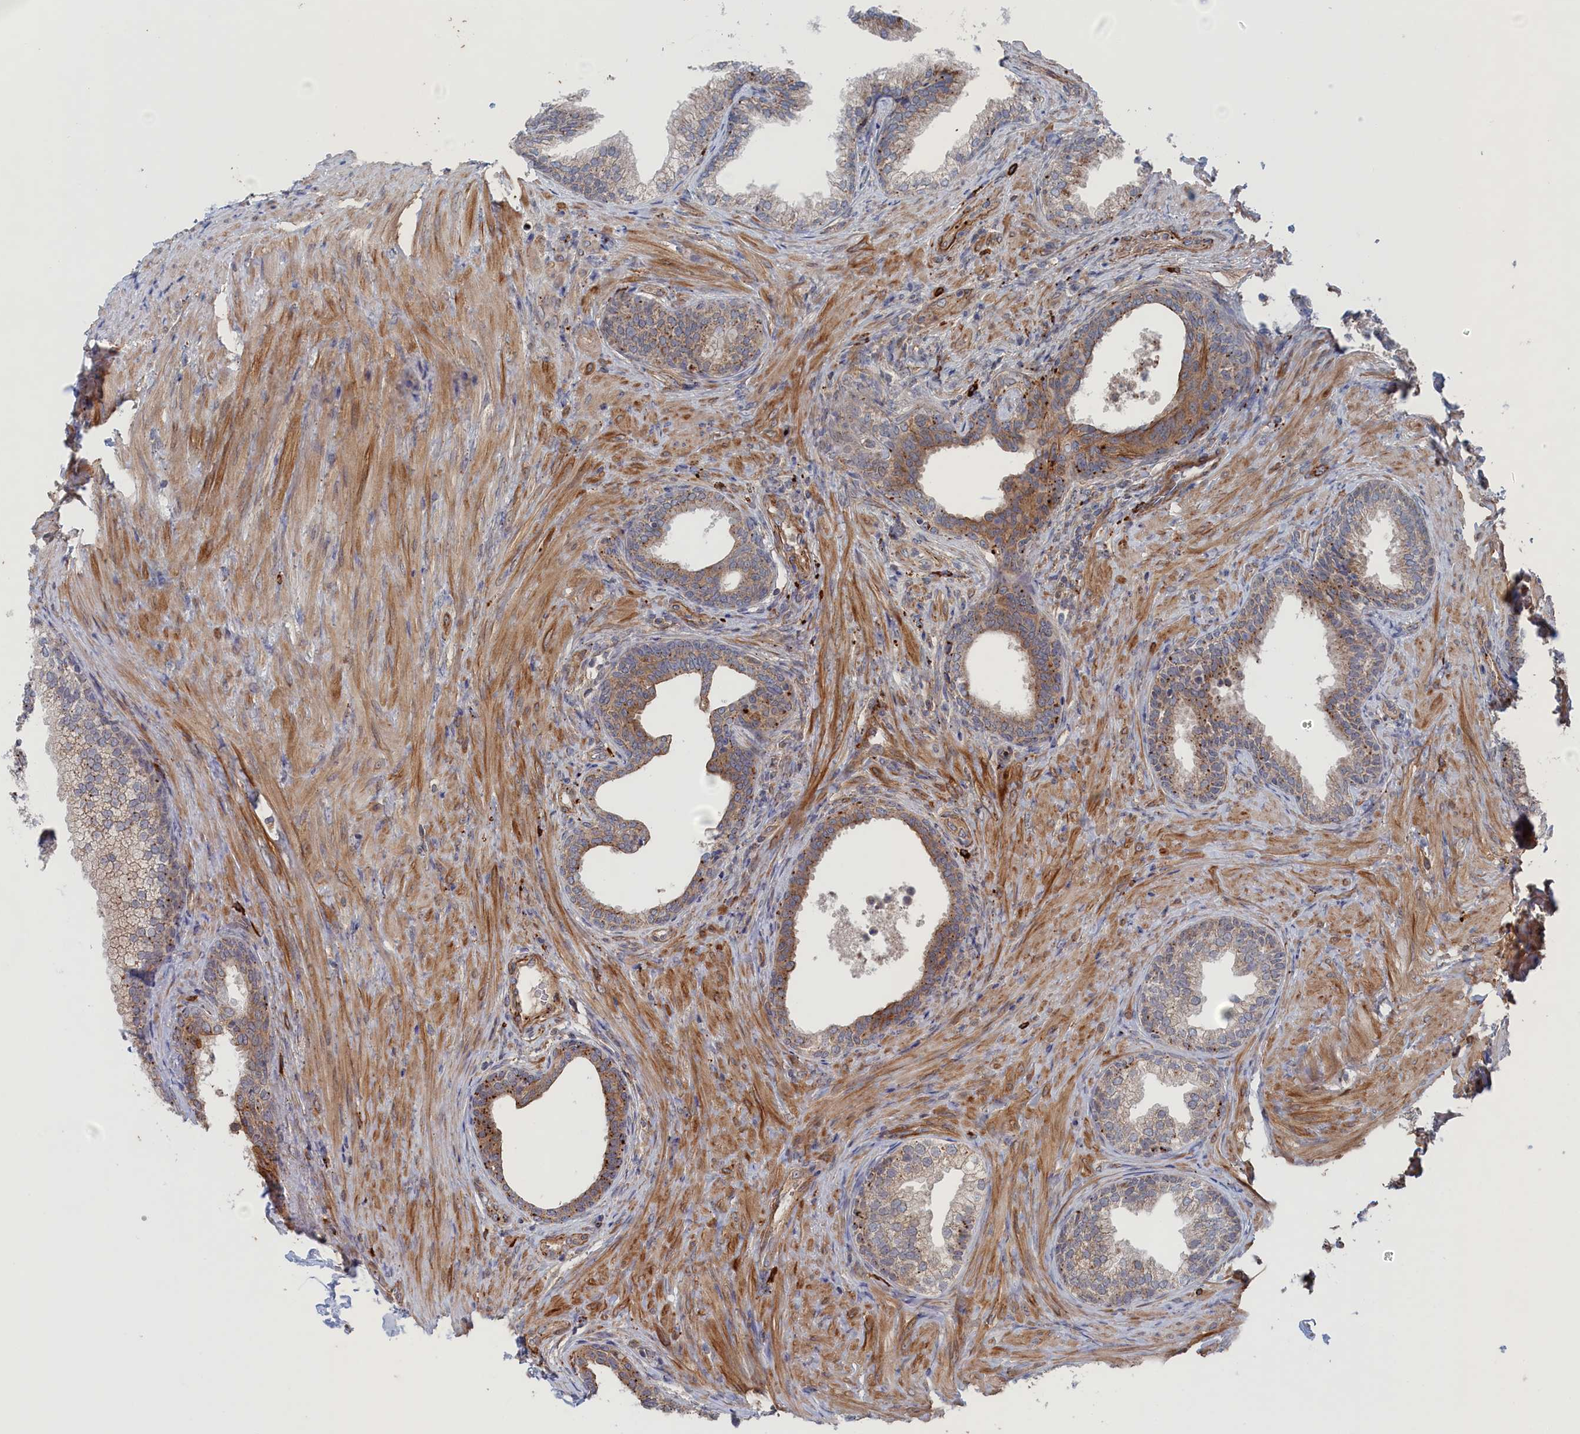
{"staining": {"intensity": "moderate", "quantity": ">75%", "location": "cytoplasmic/membranous"}, "tissue": "prostate", "cell_type": "Glandular cells", "image_type": "normal", "snomed": [{"axis": "morphology", "description": "Normal tissue, NOS"}, {"axis": "topography", "description": "Prostate"}], "caption": "IHC image of normal human prostate stained for a protein (brown), which reveals medium levels of moderate cytoplasmic/membranous expression in approximately >75% of glandular cells.", "gene": "FILIP1L", "patient": {"sex": "male", "age": 76}}